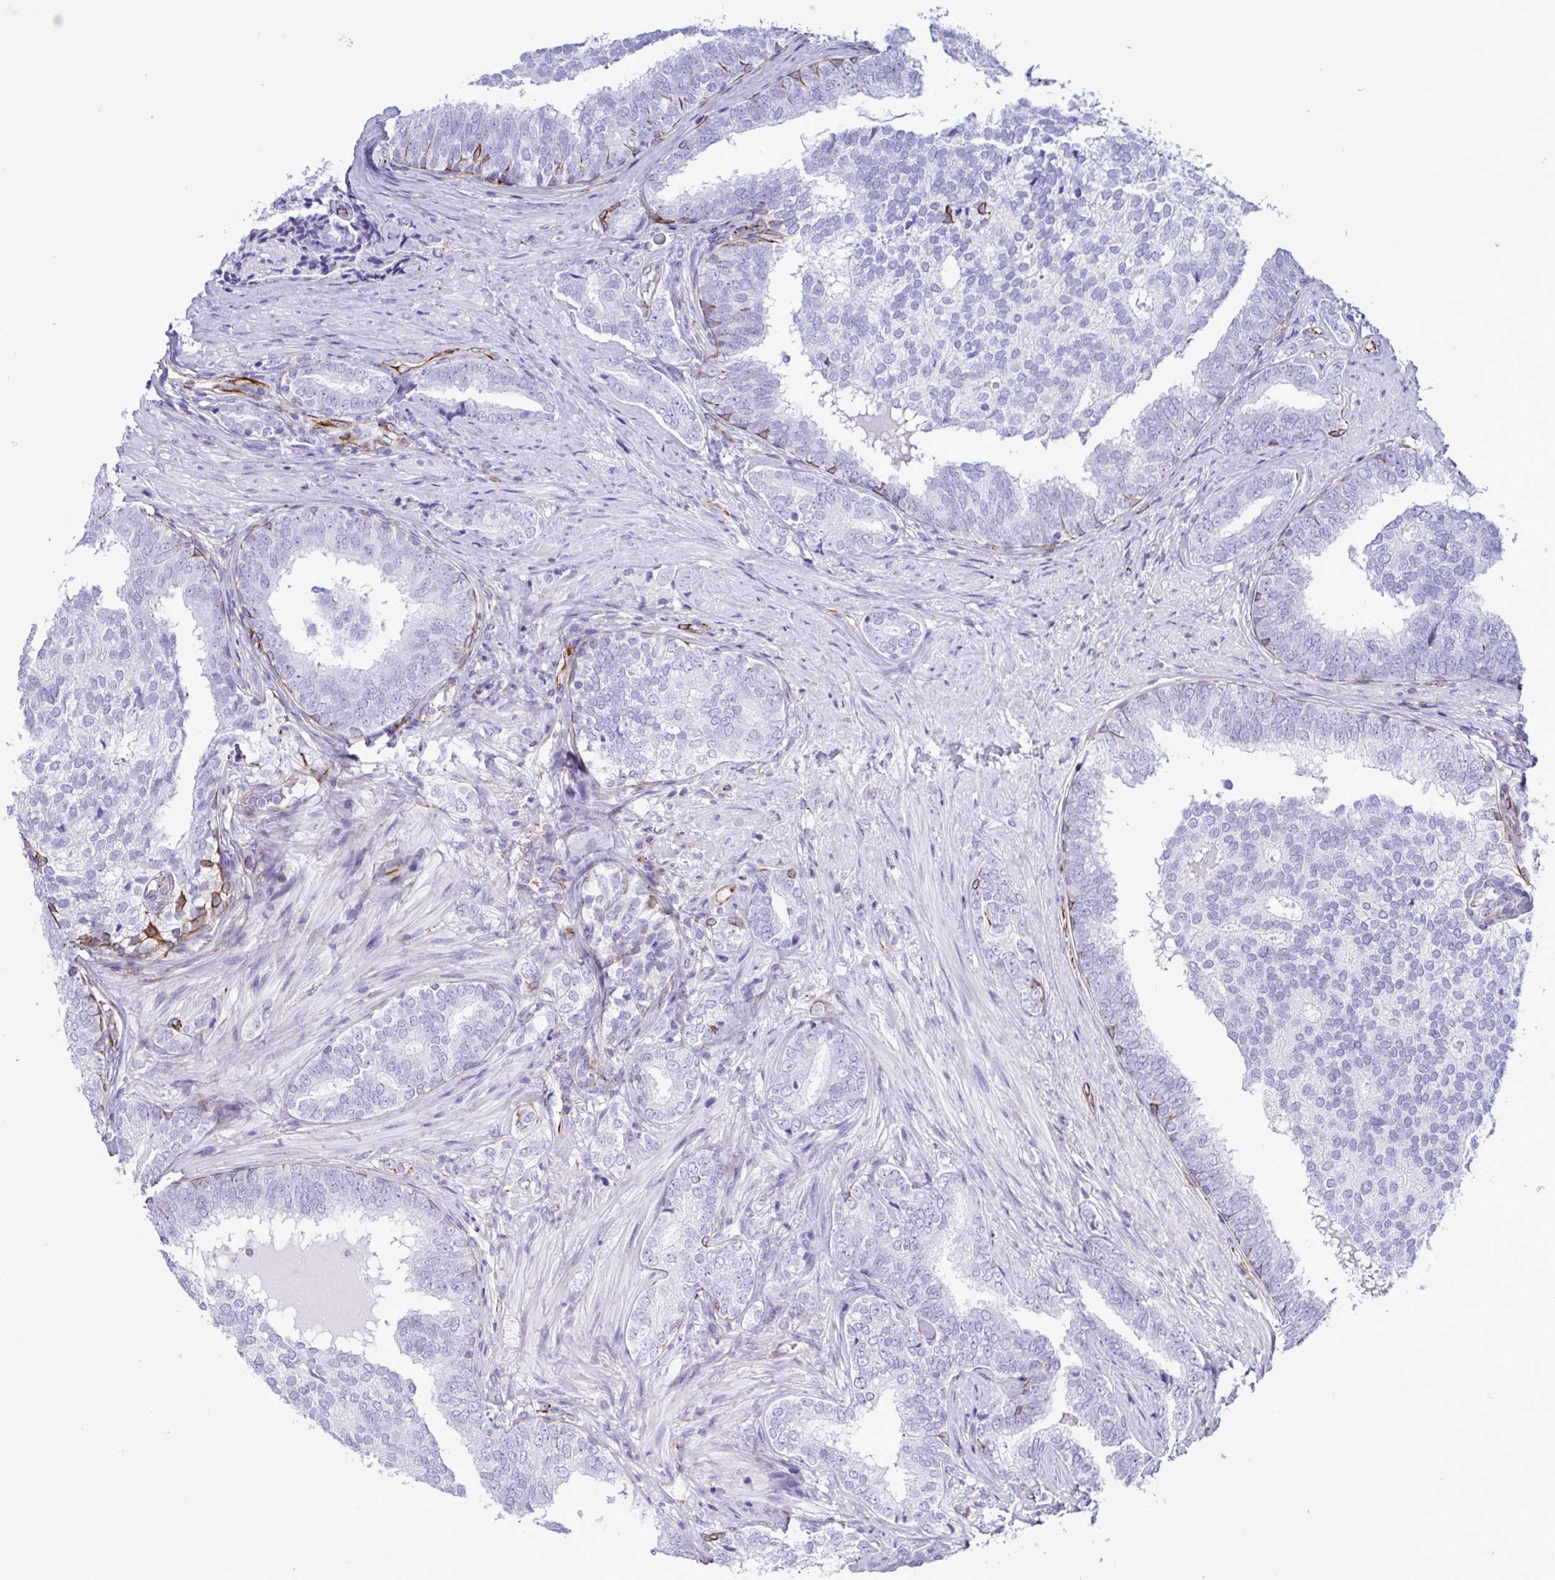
{"staining": {"intensity": "negative", "quantity": "none", "location": "none"}, "tissue": "prostate cancer", "cell_type": "Tumor cells", "image_type": "cancer", "snomed": [{"axis": "morphology", "description": "Adenocarcinoma, High grade"}, {"axis": "topography", "description": "Prostate"}], "caption": "Immunohistochemical staining of human prostate cancer (high-grade adenocarcinoma) shows no significant staining in tumor cells.", "gene": "SMAD5", "patient": {"sex": "male", "age": 72}}